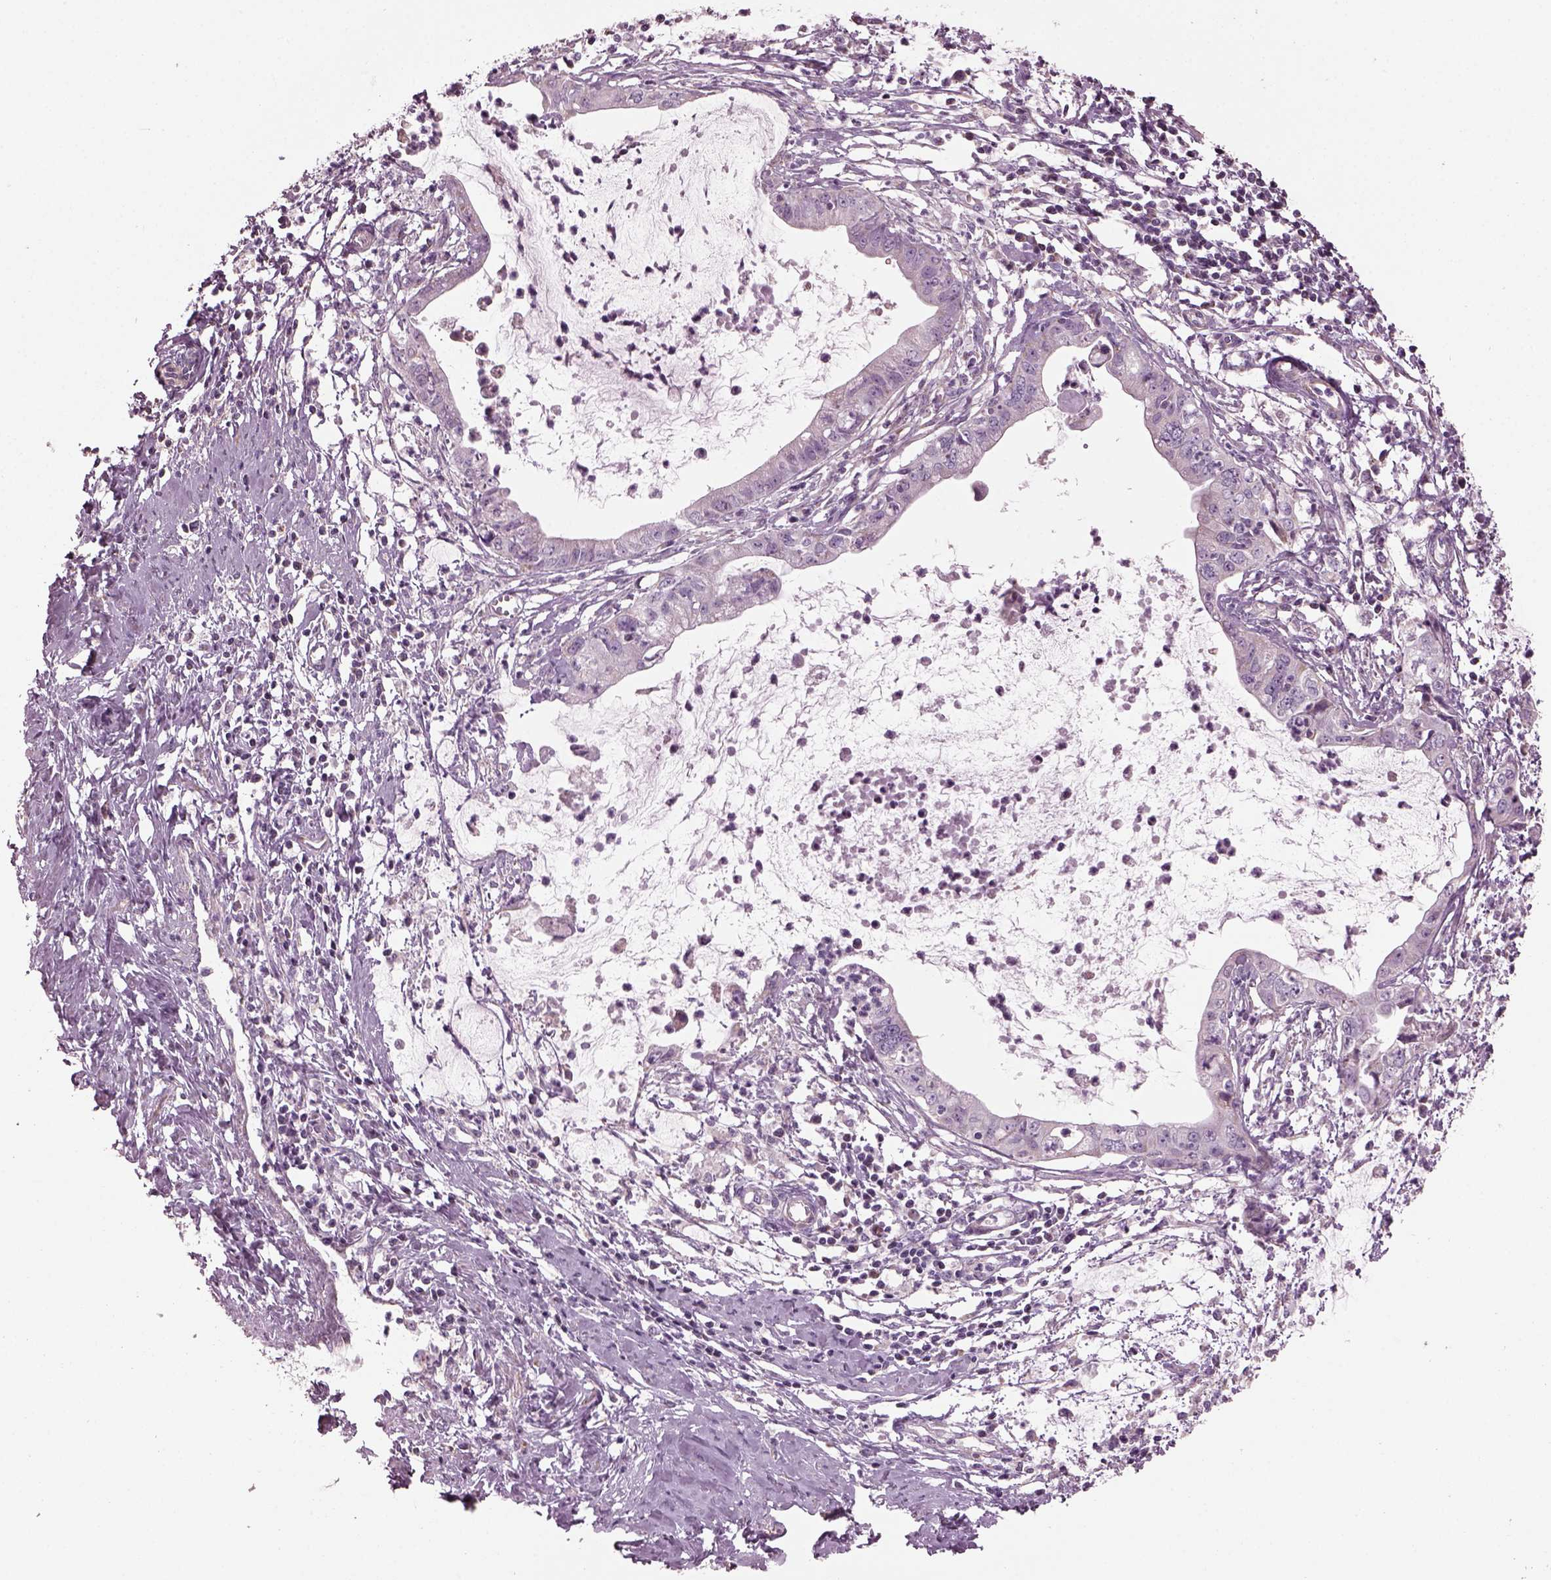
{"staining": {"intensity": "negative", "quantity": "none", "location": "none"}, "tissue": "cervical cancer", "cell_type": "Tumor cells", "image_type": "cancer", "snomed": [{"axis": "morphology", "description": "Normal tissue, NOS"}, {"axis": "morphology", "description": "Adenocarcinoma, NOS"}, {"axis": "topography", "description": "Cervix"}], "caption": "Immunohistochemistry (IHC) micrograph of neoplastic tissue: human cervical cancer (adenocarcinoma) stained with DAB demonstrates no significant protein staining in tumor cells.", "gene": "SPATA7", "patient": {"sex": "female", "age": 38}}